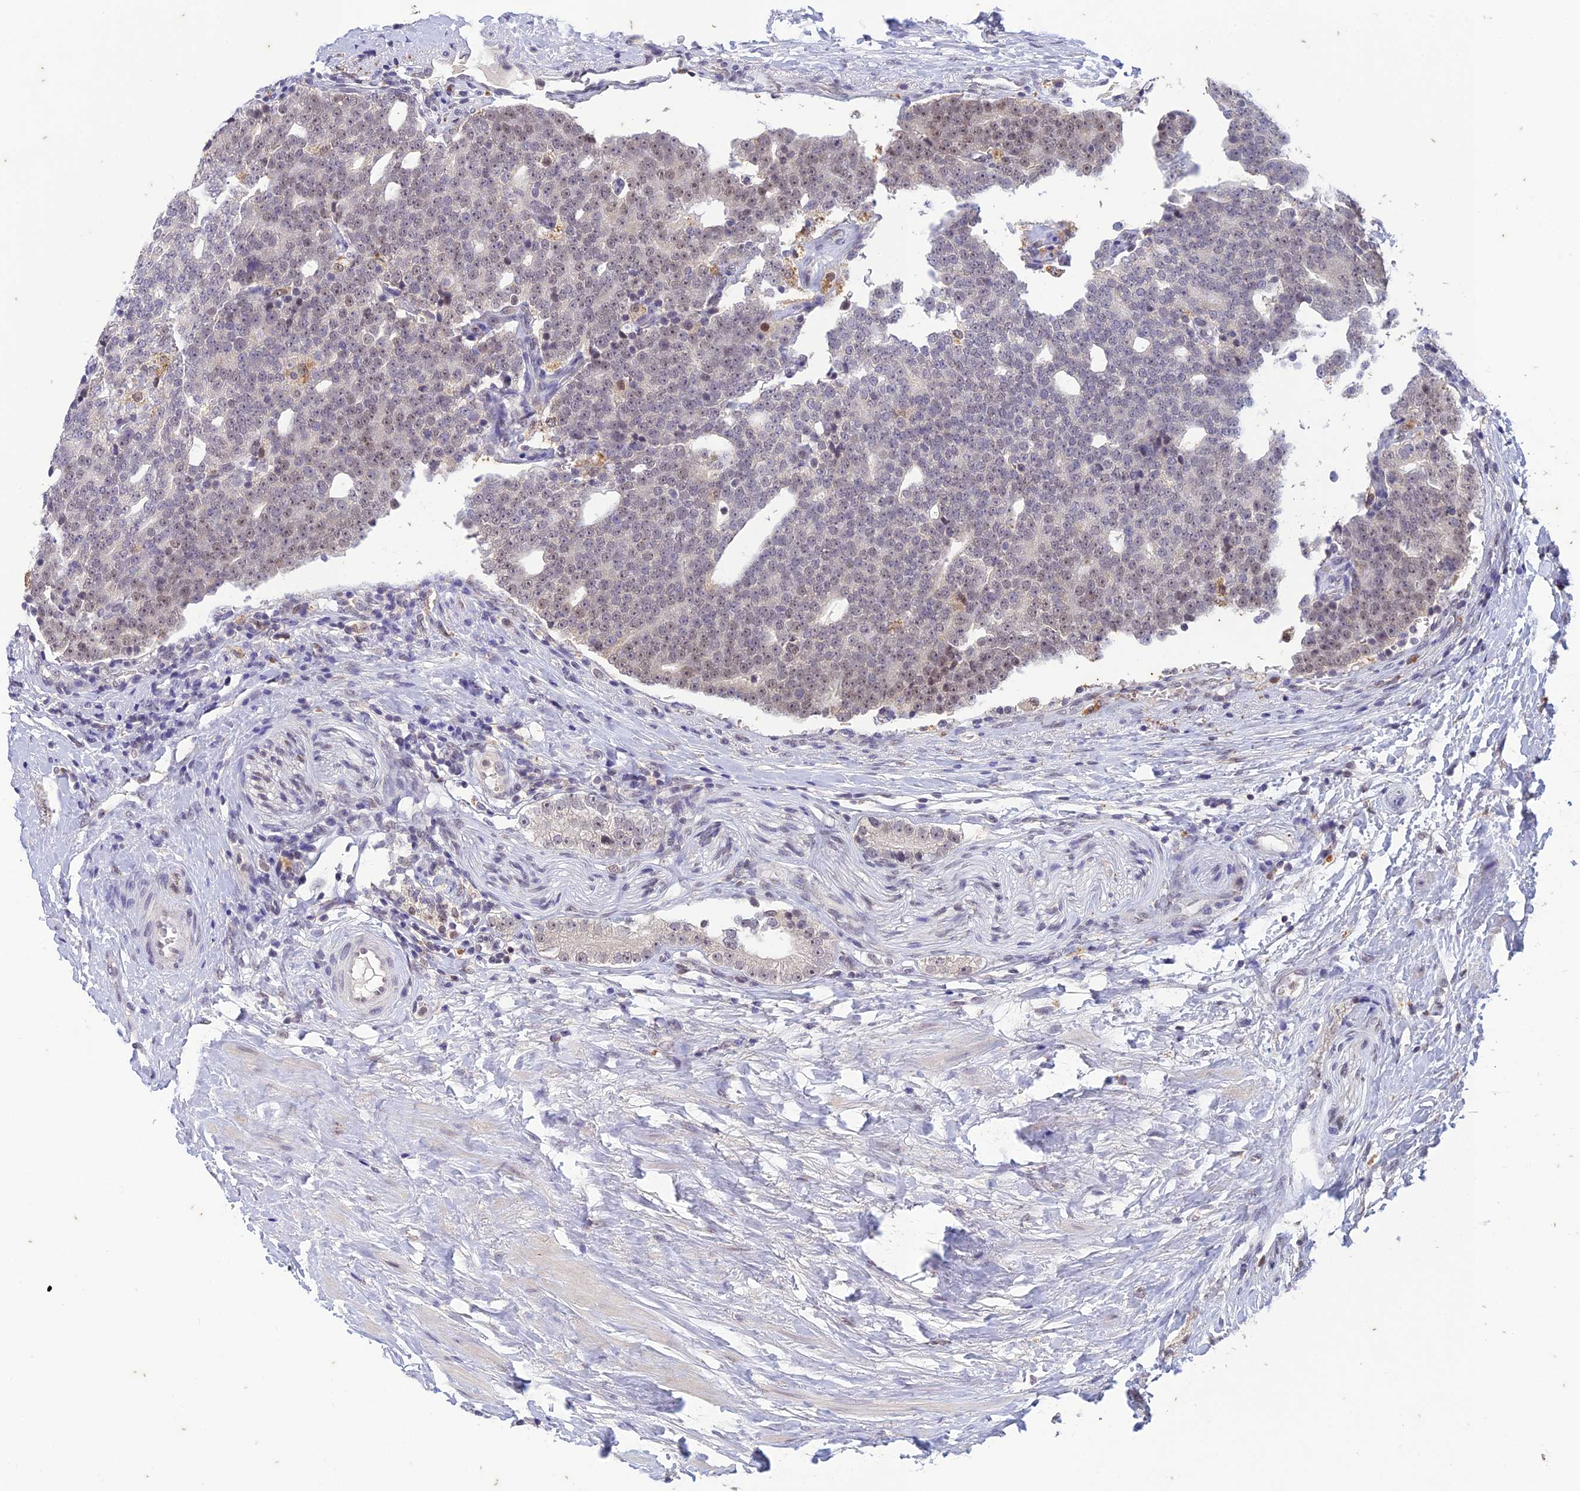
{"staining": {"intensity": "weak", "quantity": "<25%", "location": "nuclear"}, "tissue": "prostate cancer", "cell_type": "Tumor cells", "image_type": "cancer", "snomed": [{"axis": "morphology", "description": "Adenocarcinoma, High grade"}, {"axis": "topography", "description": "Prostate"}], "caption": "The immunohistochemistry (IHC) image has no significant positivity in tumor cells of prostate cancer tissue.", "gene": "POP4", "patient": {"sex": "male", "age": 56}}